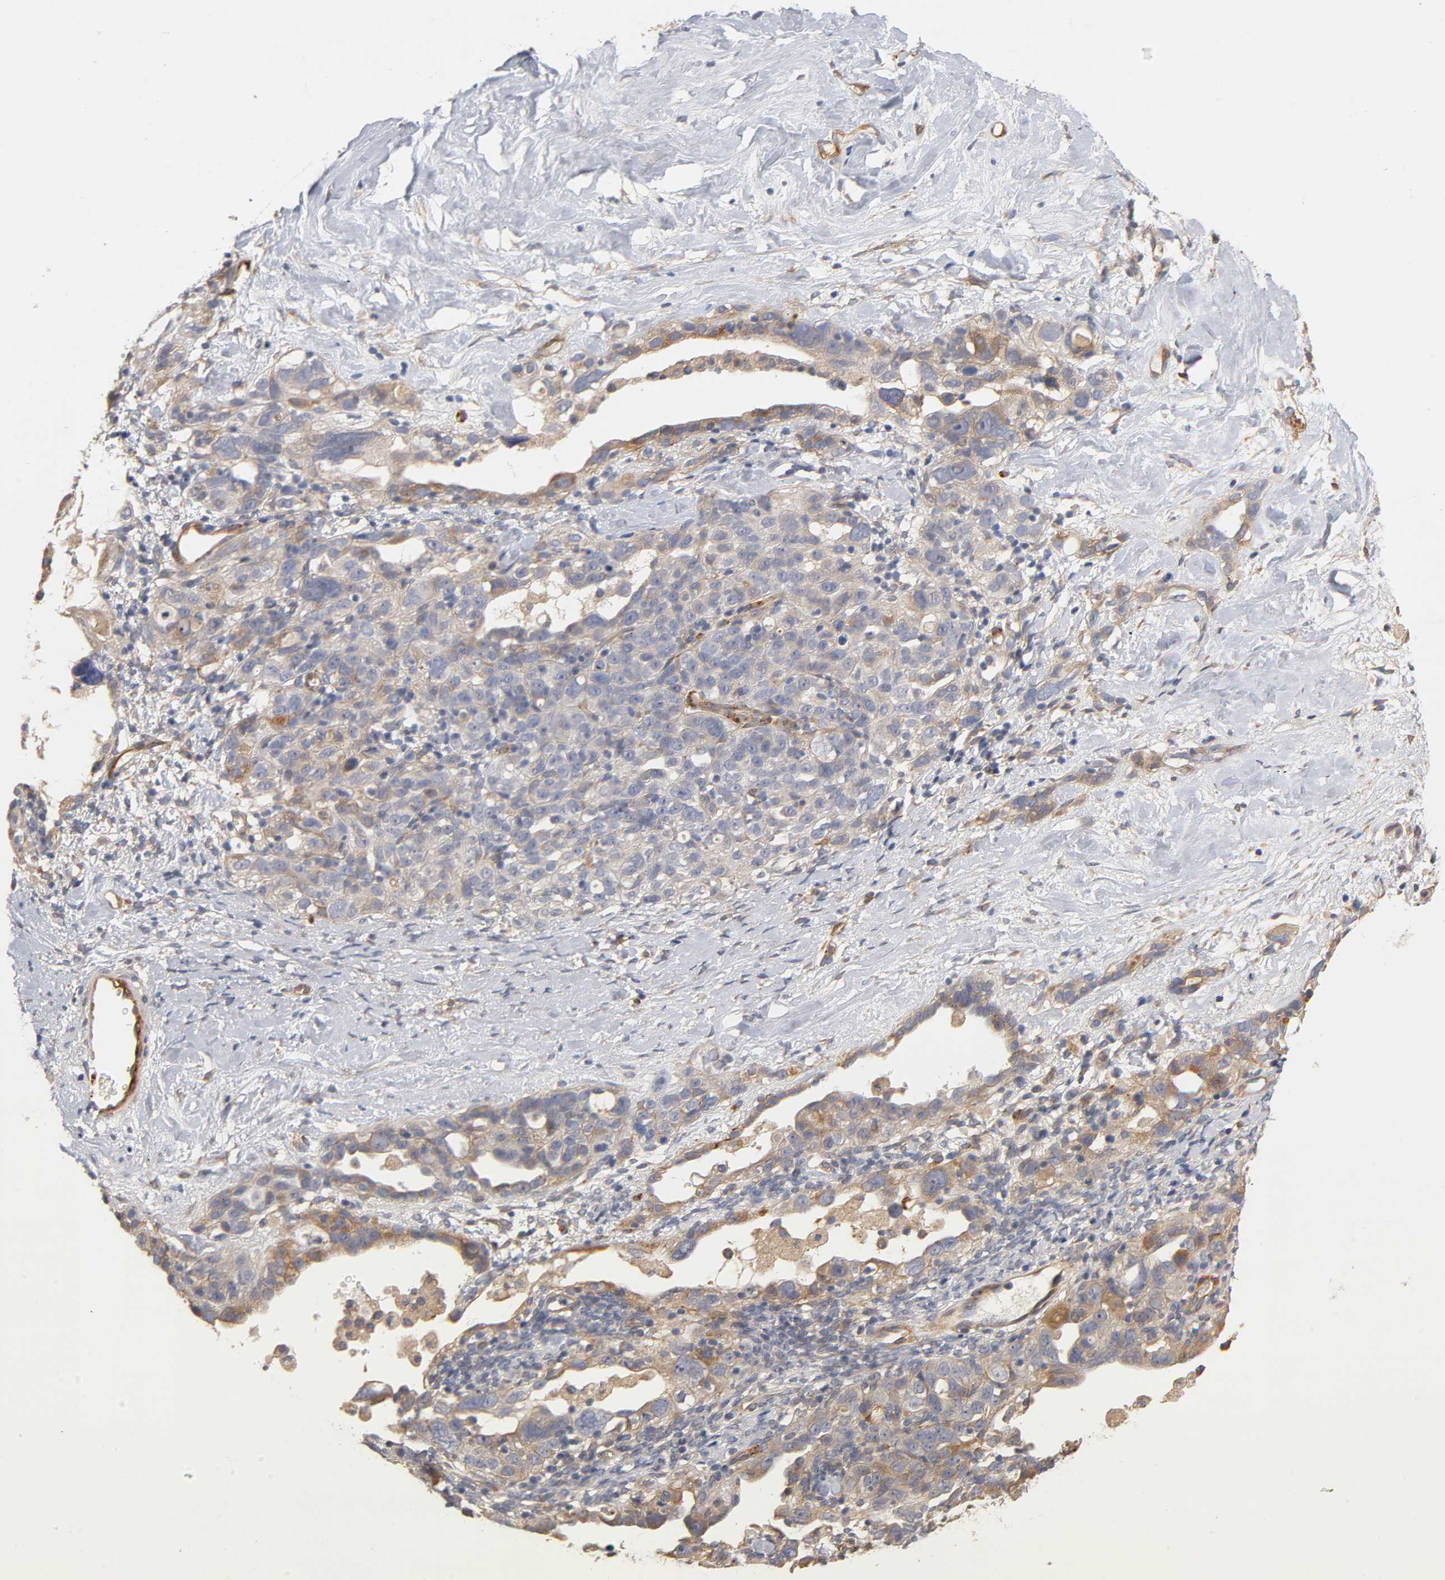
{"staining": {"intensity": "weak", "quantity": ">75%", "location": "cytoplasmic/membranous"}, "tissue": "ovarian cancer", "cell_type": "Tumor cells", "image_type": "cancer", "snomed": [{"axis": "morphology", "description": "Cystadenocarcinoma, serous, NOS"}, {"axis": "topography", "description": "Ovary"}], "caption": "A histopathology image of human ovarian cancer (serous cystadenocarcinoma) stained for a protein reveals weak cytoplasmic/membranous brown staining in tumor cells.", "gene": "LAMB1", "patient": {"sex": "female", "age": 66}}